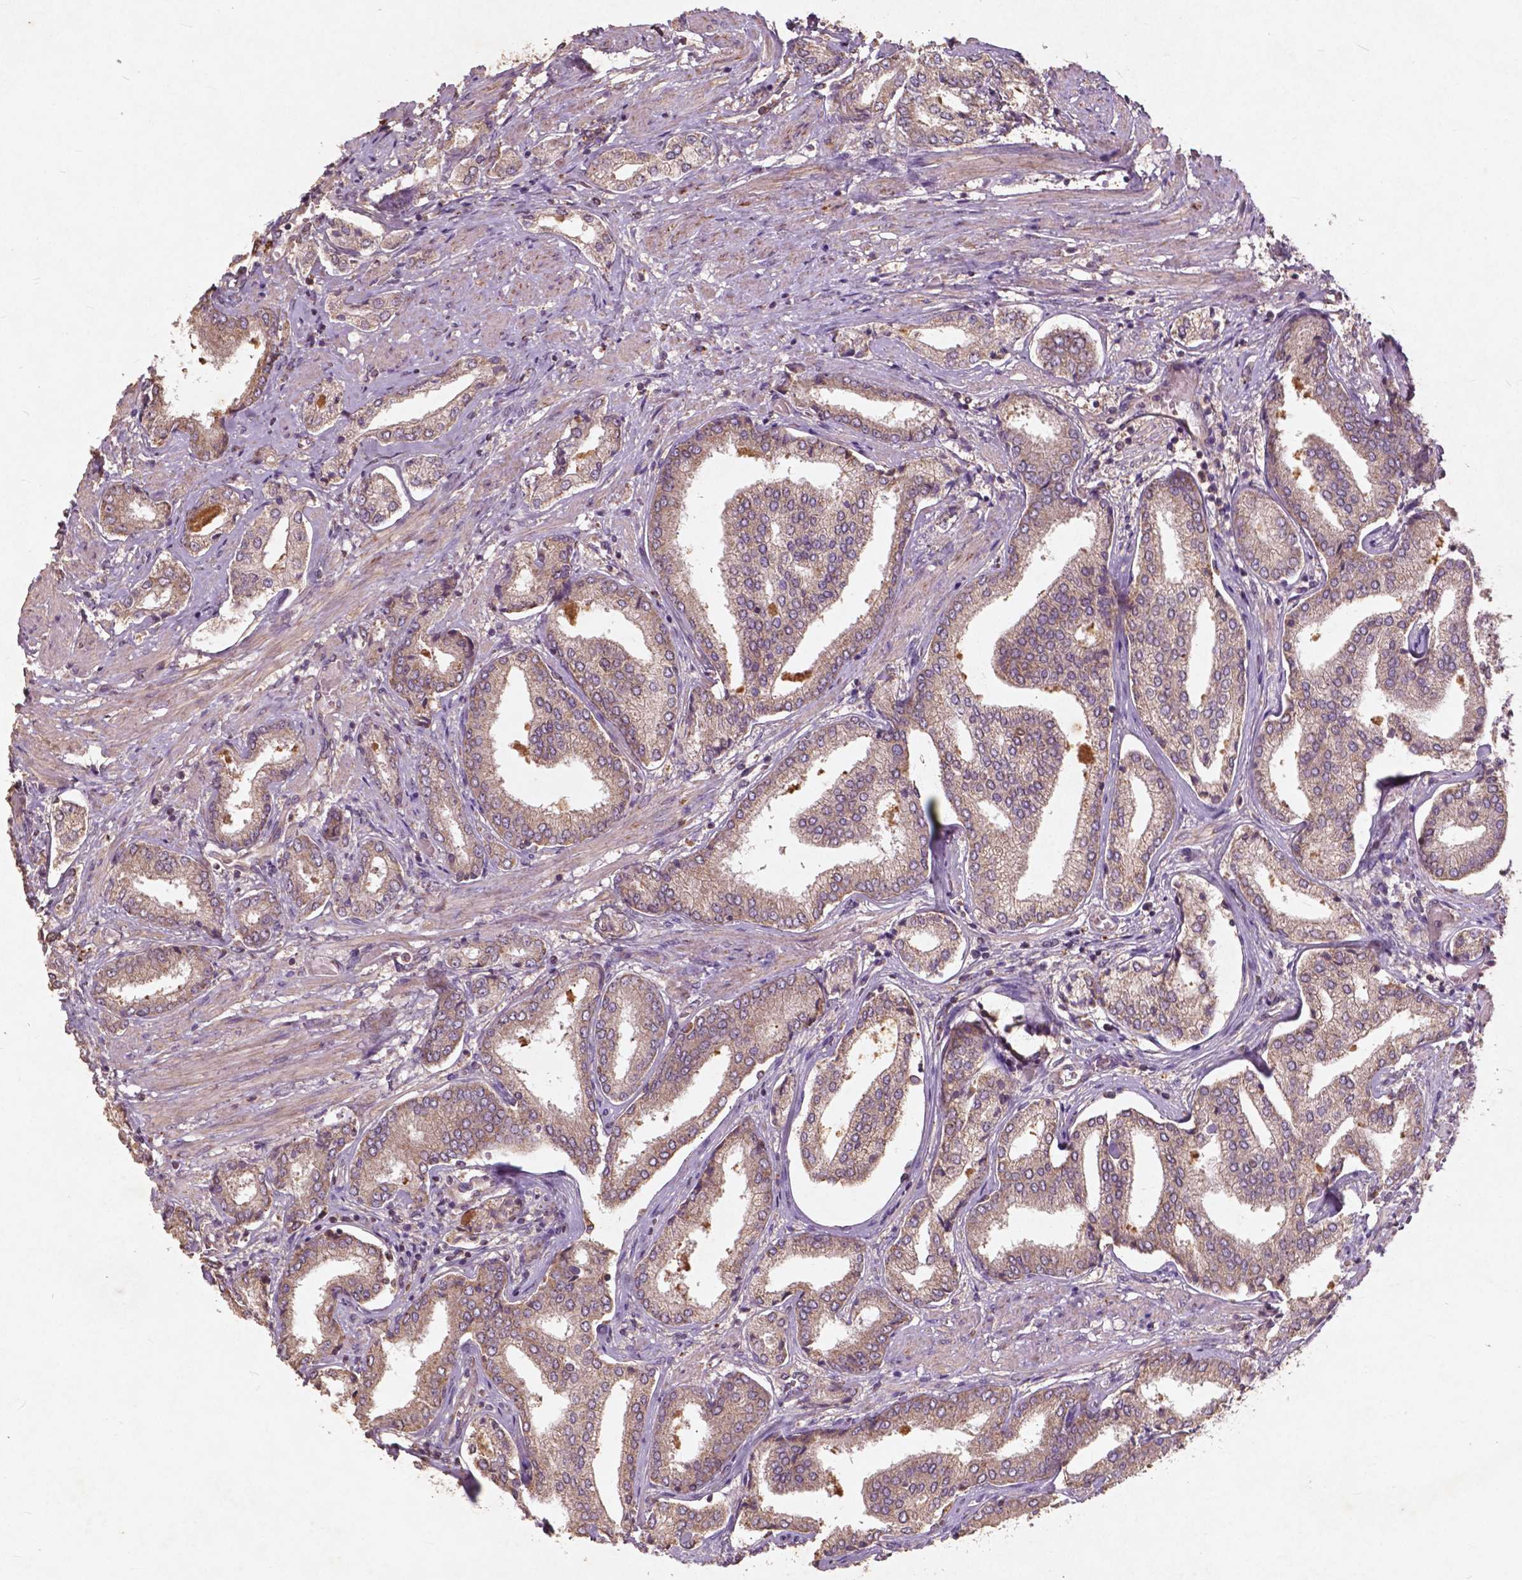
{"staining": {"intensity": "weak", "quantity": ">75%", "location": "cytoplasmic/membranous"}, "tissue": "prostate cancer", "cell_type": "Tumor cells", "image_type": "cancer", "snomed": [{"axis": "morphology", "description": "Adenocarcinoma, NOS"}, {"axis": "topography", "description": "Prostate"}], "caption": "Protein staining of prostate cancer (adenocarcinoma) tissue demonstrates weak cytoplasmic/membranous staining in approximately >75% of tumor cells.", "gene": "ST6GALNAC5", "patient": {"sex": "male", "age": 63}}